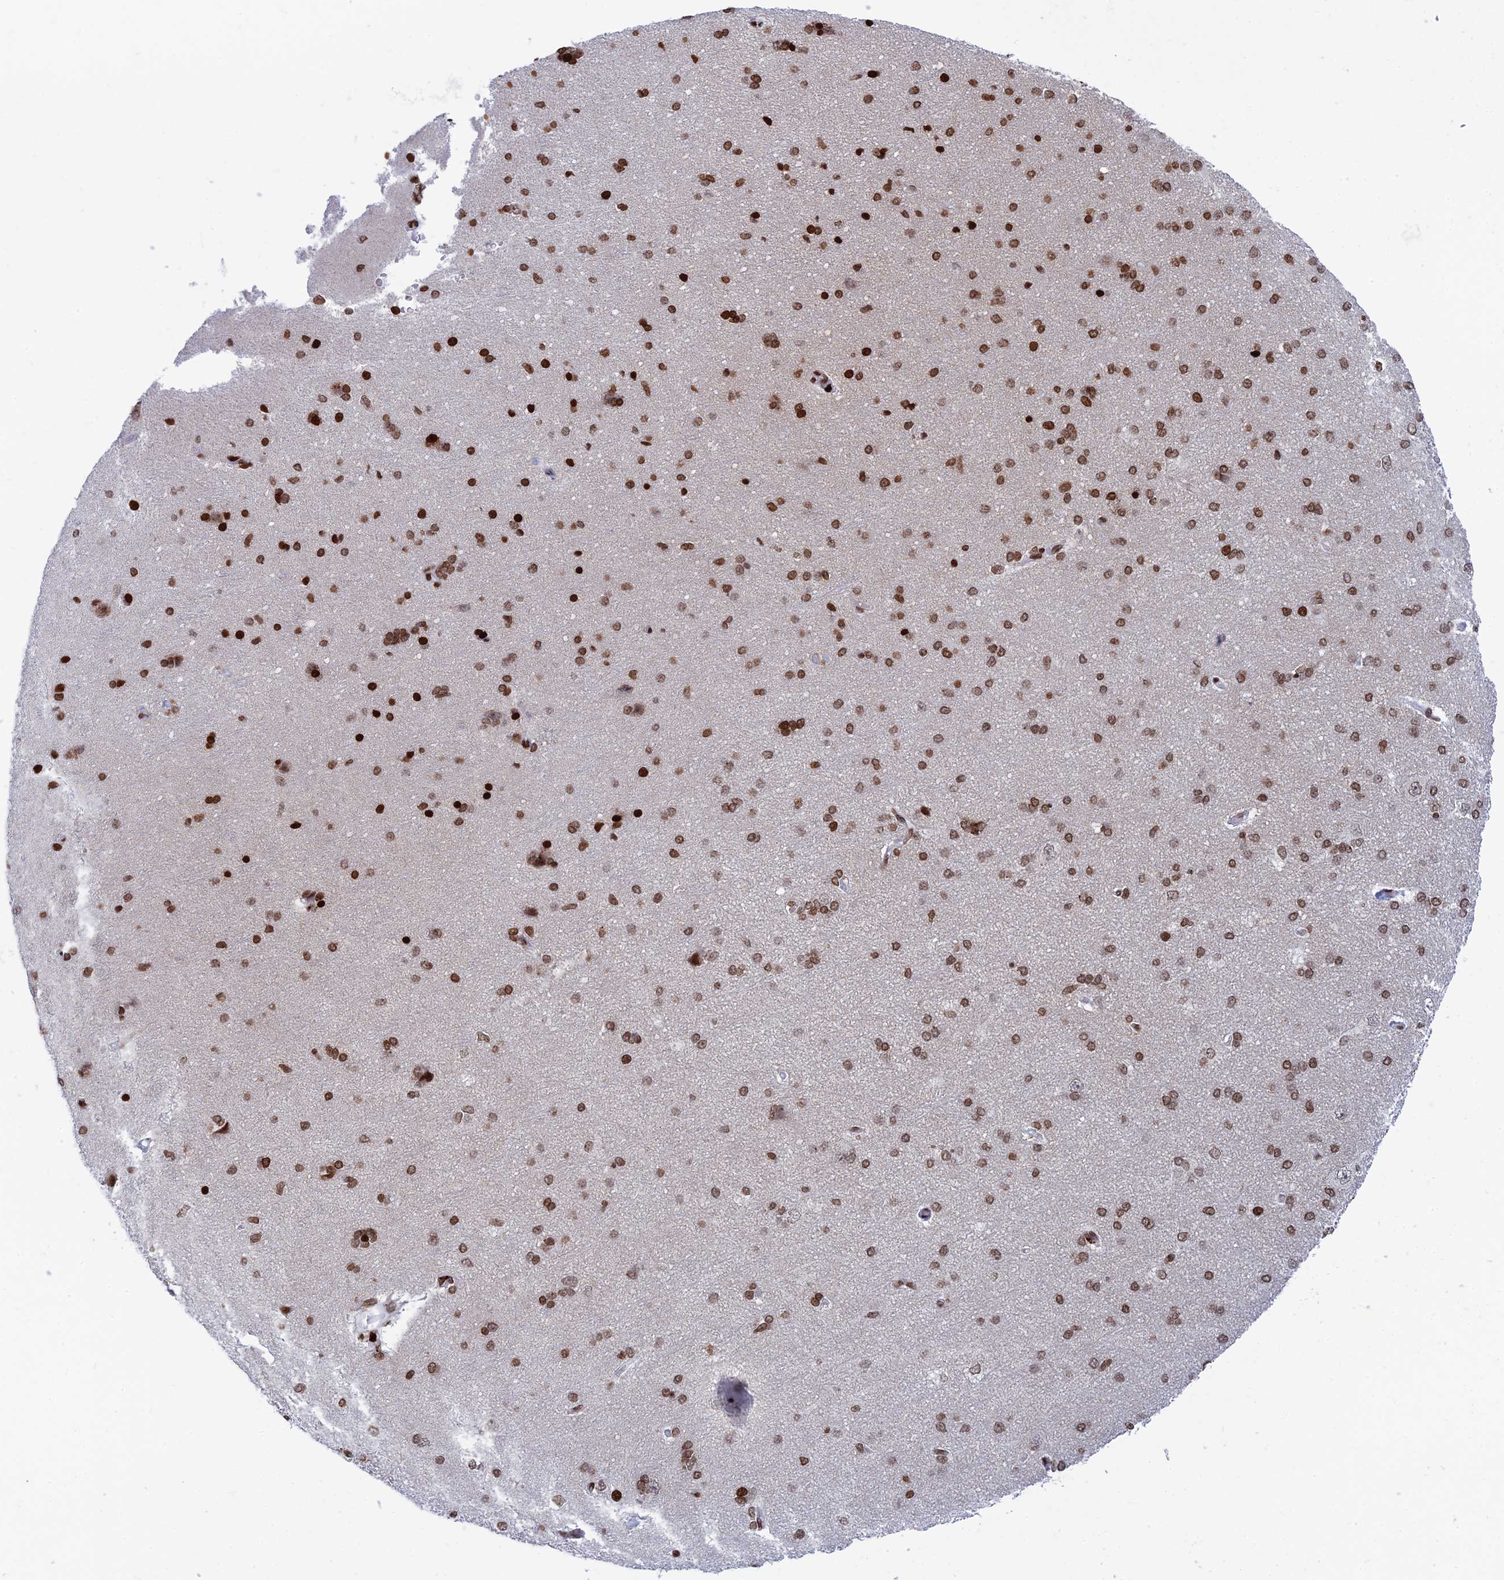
{"staining": {"intensity": "moderate", "quantity": ">75%", "location": "nuclear"}, "tissue": "cerebral cortex", "cell_type": "Endothelial cells", "image_type": "normal", "snomed": [{"axis": "morphology", "description": "Normal tissue, NOS"}, {"axis": "topography", "description": "Cerebral cortex"}], "caption": "Protein expression by immunohistochemistry reveals moderate nuclear expression in about >75% of endothelial cells in benign cerebral cortex.", "gene": "RPAP1", "patient": {"sex": "male", "age": 62}}